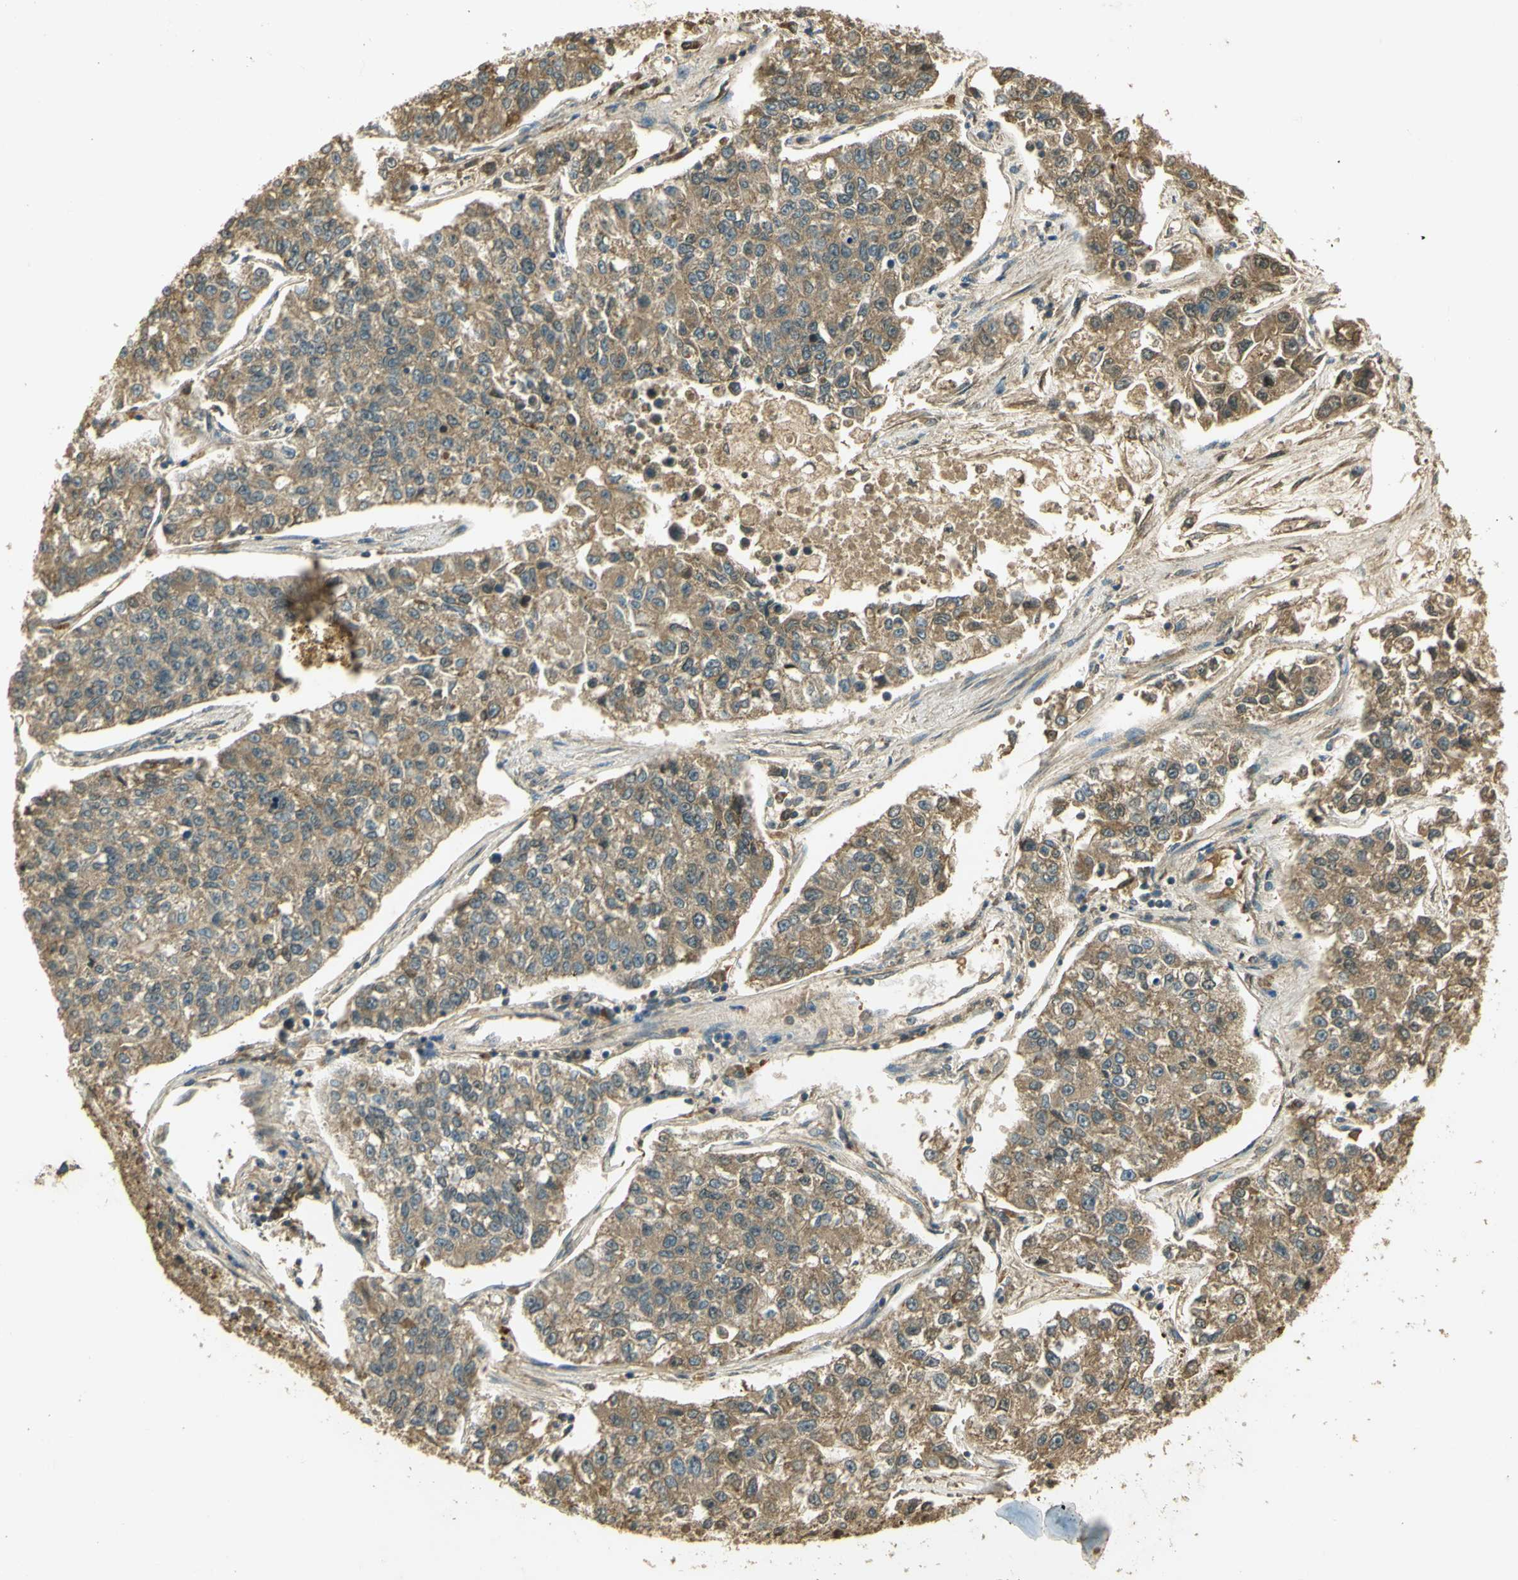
{"staining": {"intensity": "weak", "quantity": ">75%", "location": "cytoplasmic/membranous"}, "tissue": "lung cancer", "cell_type": "Tumor cells", "image_type": "cancer", "snomed": [{"axis": "morphology", "description": "Adenocarcinoma, NOS"}, {"axis": "topography", "description": "Lung"}], "caption": "The immunohistochemical stain labels weak cytoplasmic/membranous staining in tumor cells of lung adenocarcinoma tissue. Nuclei are stained in blue.", "gene": "GMEB2", "patient": {"sex": "male", "age": 49}}